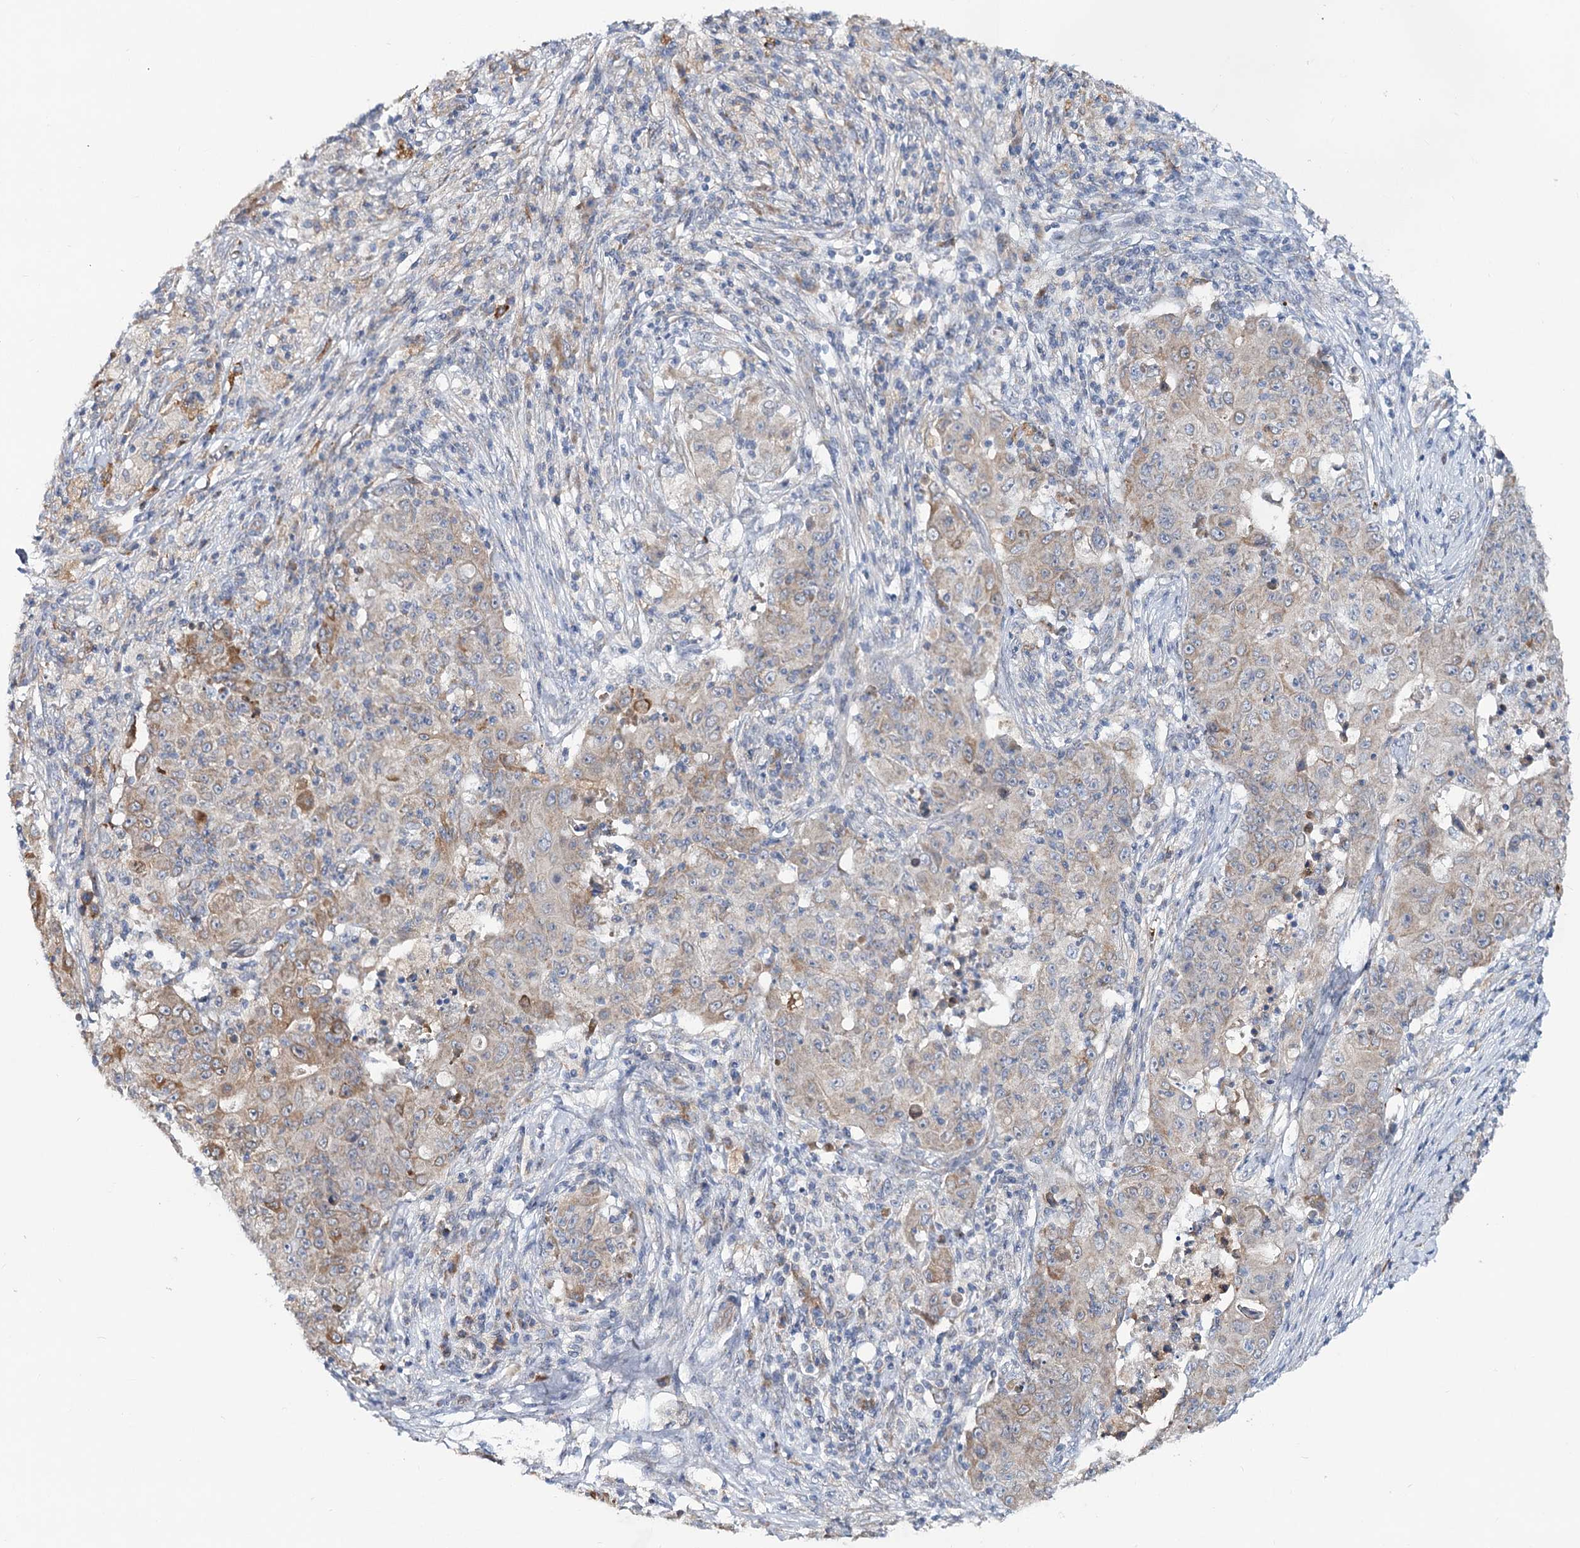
{"staining": {"intensity": "weak", "quantity": "25%-75%", "location": "cytoplasmic/membranous"}, "tissue": "ovarian cancer", "cell_type": "Tumor cells", "image_type": "cancer", "snomed": [{"axis": "morphology", "description": "Carcinoma, endometroid"}, {"axis": "topography", "description": "Ovary"}], "caption": "High-magnification brightfield microscopy of ovarian endometroid carcinoma stained with DAB (3,3'-diaminobenzidine) (brown) and counterstained with hematoxylin (blue). tumor cells exhibit weak cytoplasmic/membranous positivity is seen in about25%-75% of cells. The staining was performed using DAB to visualize the protein expression in brown, while the nuclei were stained in blue with hematoxylin (Magnification: 20x).", "gene": "CIB4", "patient": {"sex": "female", "age": 42}}